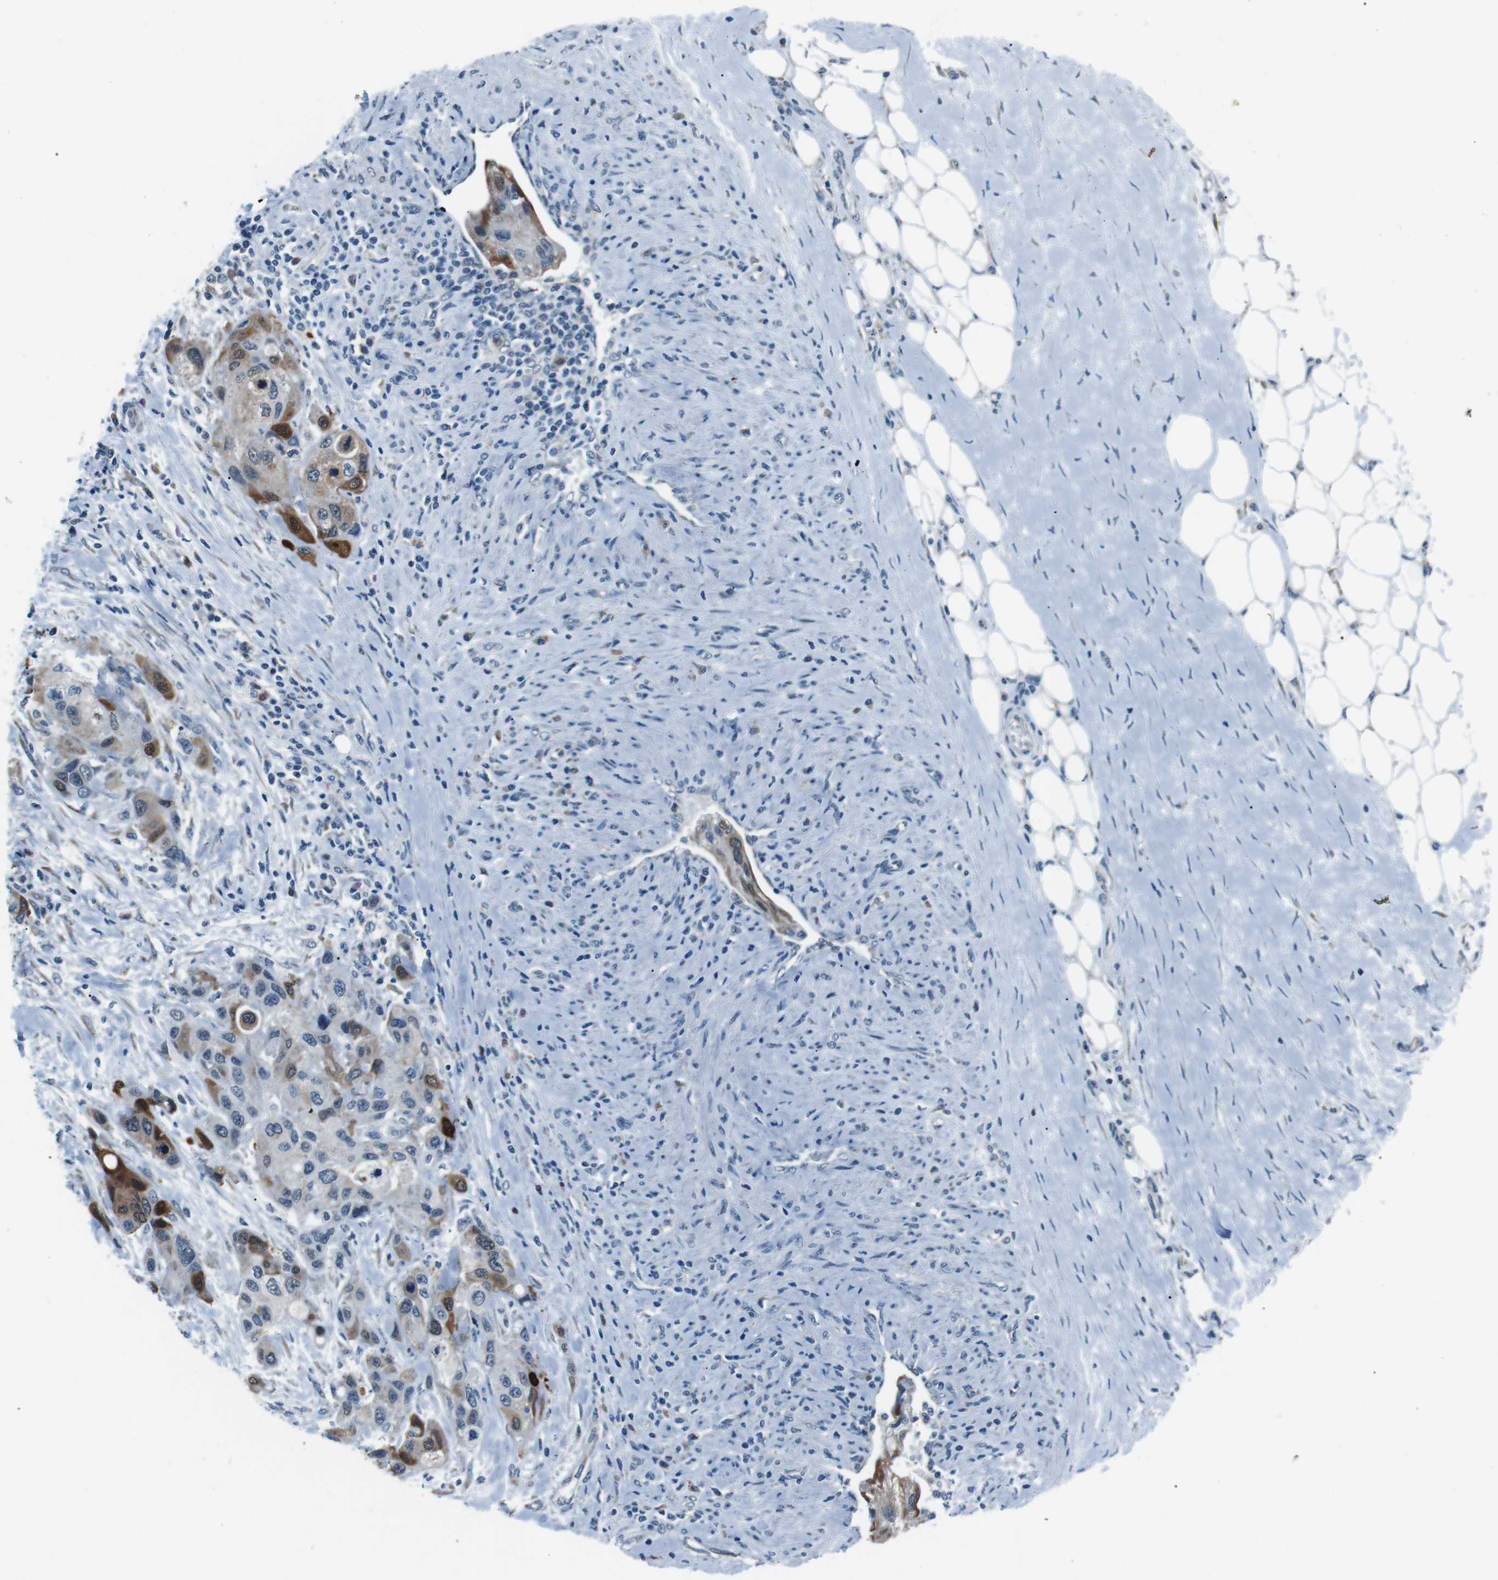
{"staining": {"intensity": "moderate", "quantity": "25%-75%", "location": "cytoplasmic/membranous"}, "tissue": "urothelial cancer", "cell_type": "Tumor cells", "image_type": "cancer", "snomed": [{"axis": "morphology", "description": "Urothelial carcinoma, High grade"}, {"axis": "topography", "description": "Urinary bladder"}], "caption": "This micrograph demonstrates immunohistochemistry staining of urothelial cancer, with medium moderate cytoplasmic/membranous positivity in approximately 25%-75% of tumor cells.", "gene": "SERPINB2", "patient": {"sex": "female", "age": 56}}